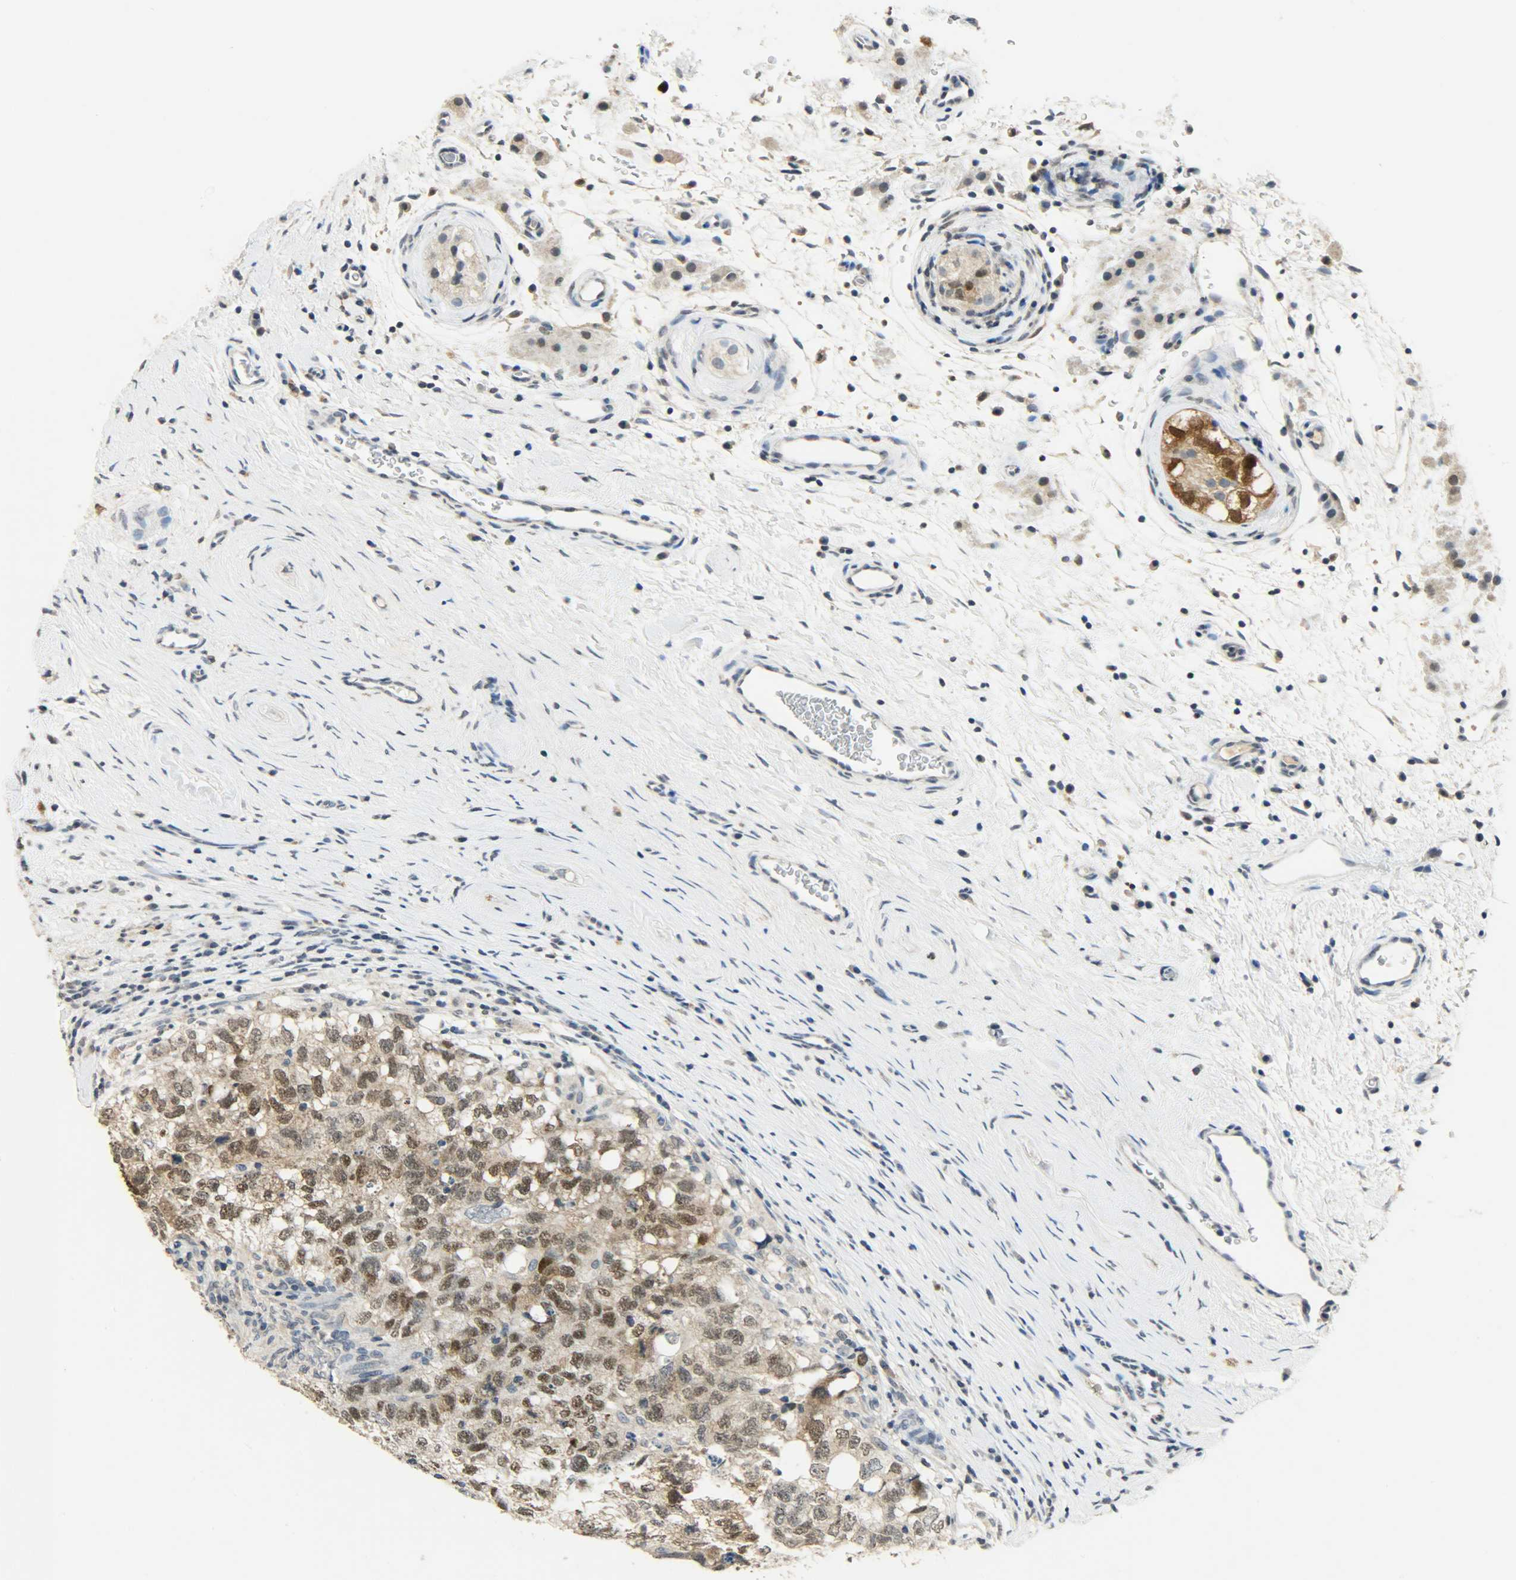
{"staining": {"intensity": "strong", "quantity": ">75%", "location": "nuclear"}, "tissue": "testis cancer", "cell_type": "Tumor cells", "image_type": "cancer", "snomed": [{"axis": "morphology", "description": "Carcinoma, Embryonal, NOS"}, {"axis": "topography", "description": "Testis"}], "caption": "Protein staining of testis cancer (embryonal carcinoma) tissue shows strong nuclear positivity in about >75% of tumor cells.", "gene": "DNAJB6", "patient": {"sex": "male", "age": 21}}